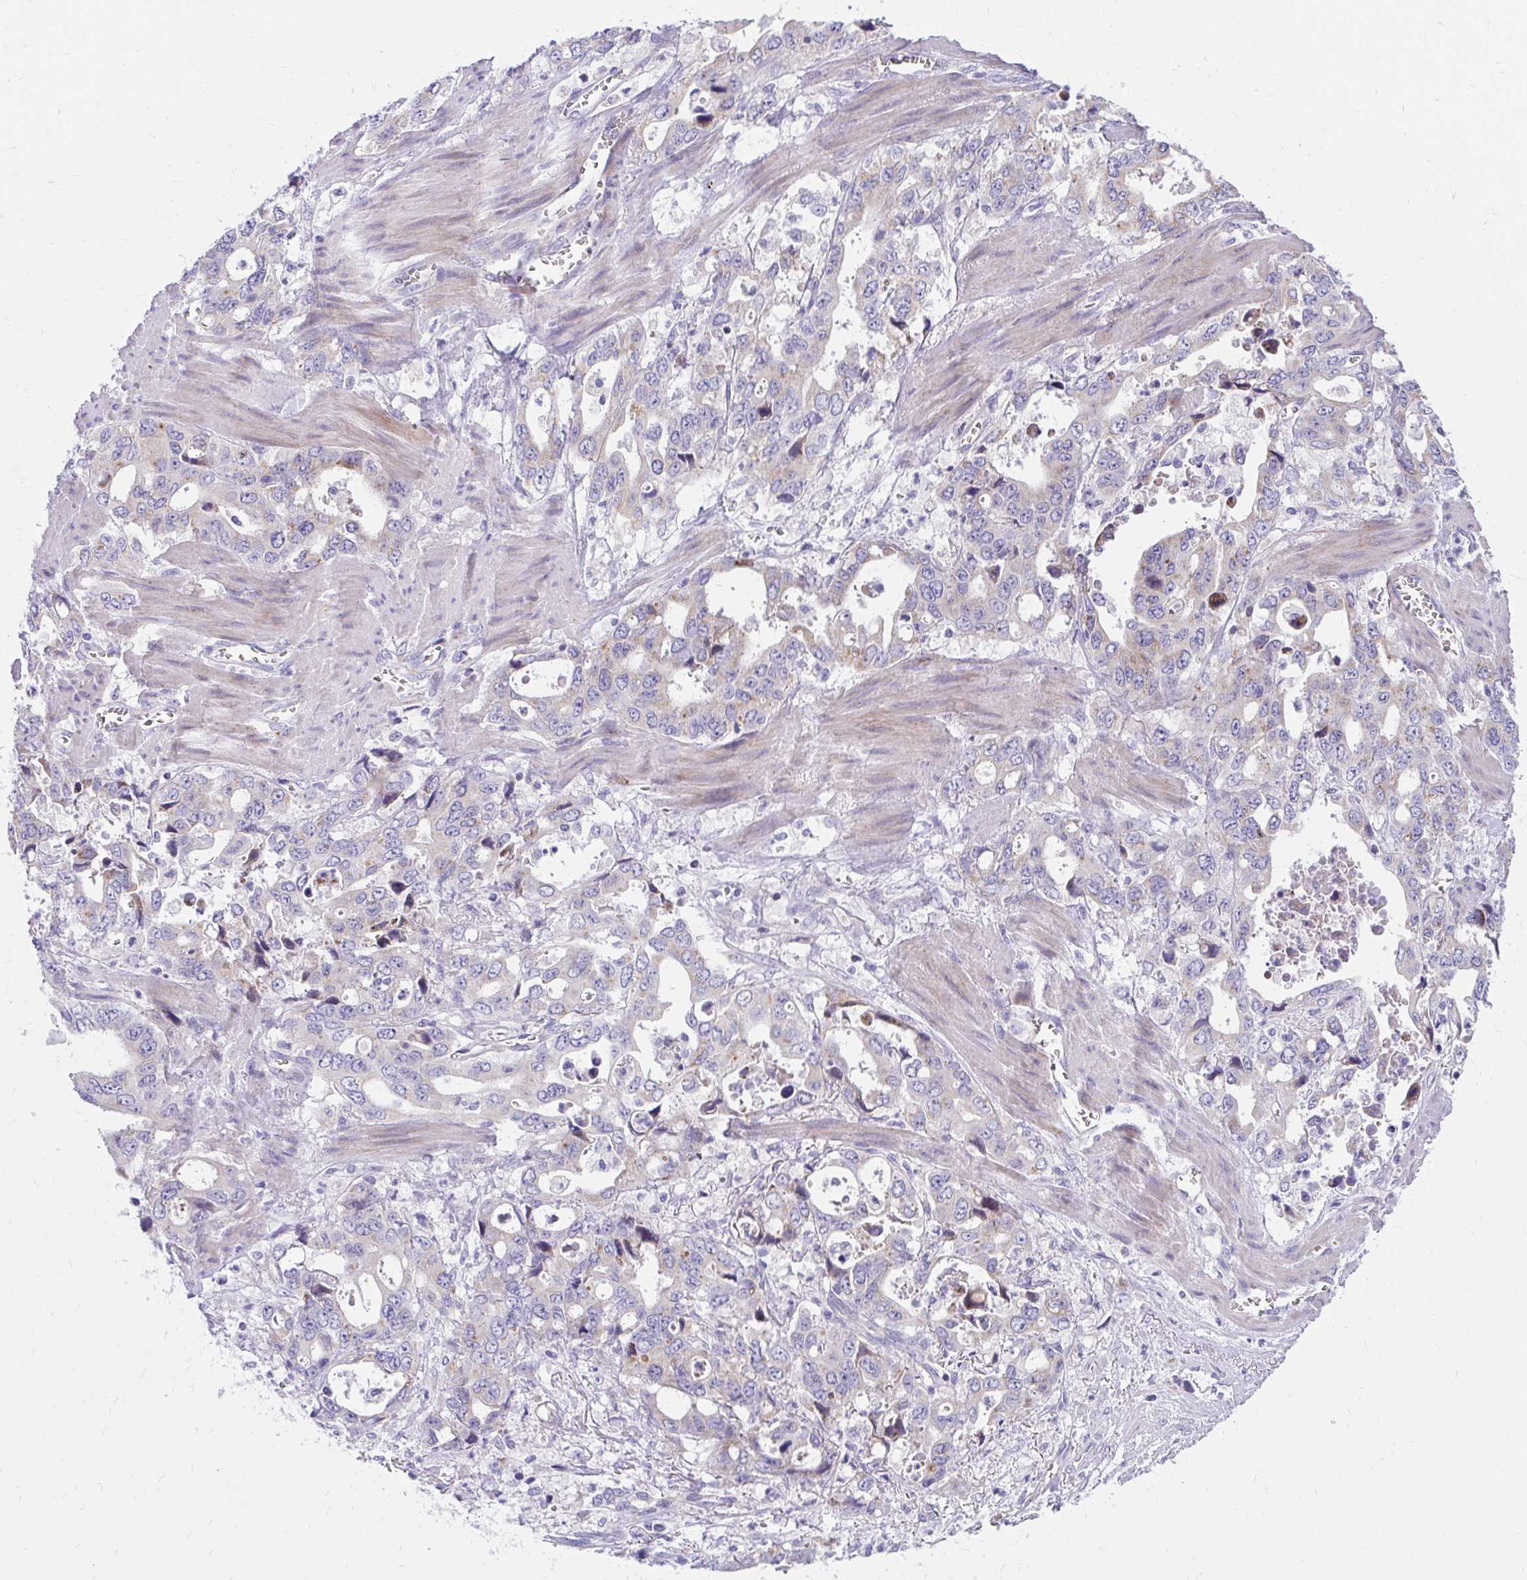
{"staining": {"intensity": "weak", "quantity": "25%-75%", "location": "cytoplasmic/membranous"}, "tissue": "stomach cancer", "cell_type": "Tumor cells", "image_type": "cancer", "snomed": [{"axis": "morphology", "description": "Adenocarcinoma, NOS"}, {"axis": "topography", "description": "Stomach, upper"}], "caption": "Tumor cells show low levels of weak cytoplasmic/membranous expression in about 25%-75% of cells in stomach adenocarcinoma.", "gene": "IL37", "patient": {"sex": "male", "age": 74}}